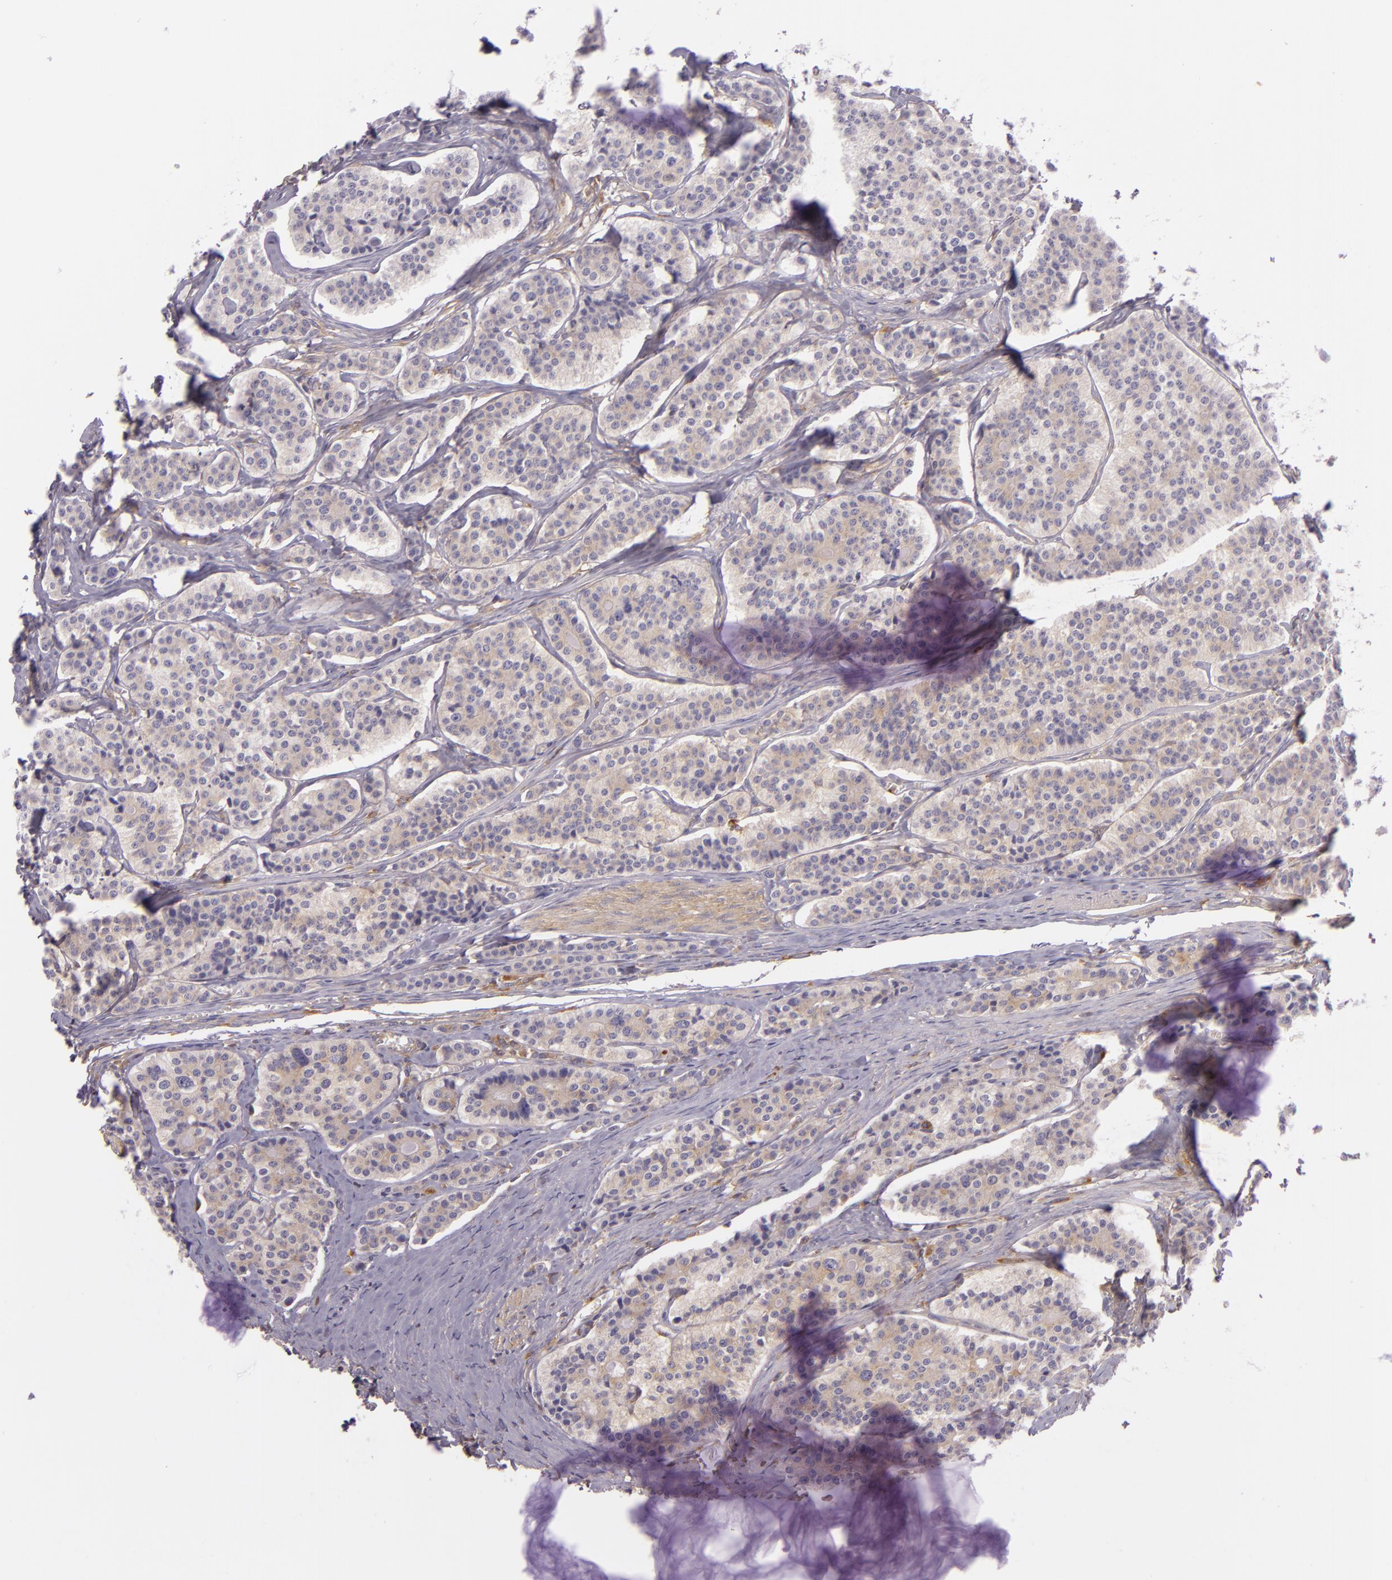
{"staining": {"intensity": "weak", "quantity": ">75%", "location": "cytoplasmic/membranous"}, "tissue": "carcinoid", "cell_type": "Tumor cells", "image_type": "cancer", "snomed": [{"axis": "morphology", "description": "Carcinoid, malignant, NOS"}, {"axis": "topography", "description": "Small intestine"}], "caption": "A high-resolution micrograph shows immunohistochemistry (IHC) staining of carcinoid, which shows weak cytoplasmic/membranous staining in approximately >75% of tumor cells.", "gene": "TLN1", "patient": {"sex": "male", "age": 63}}